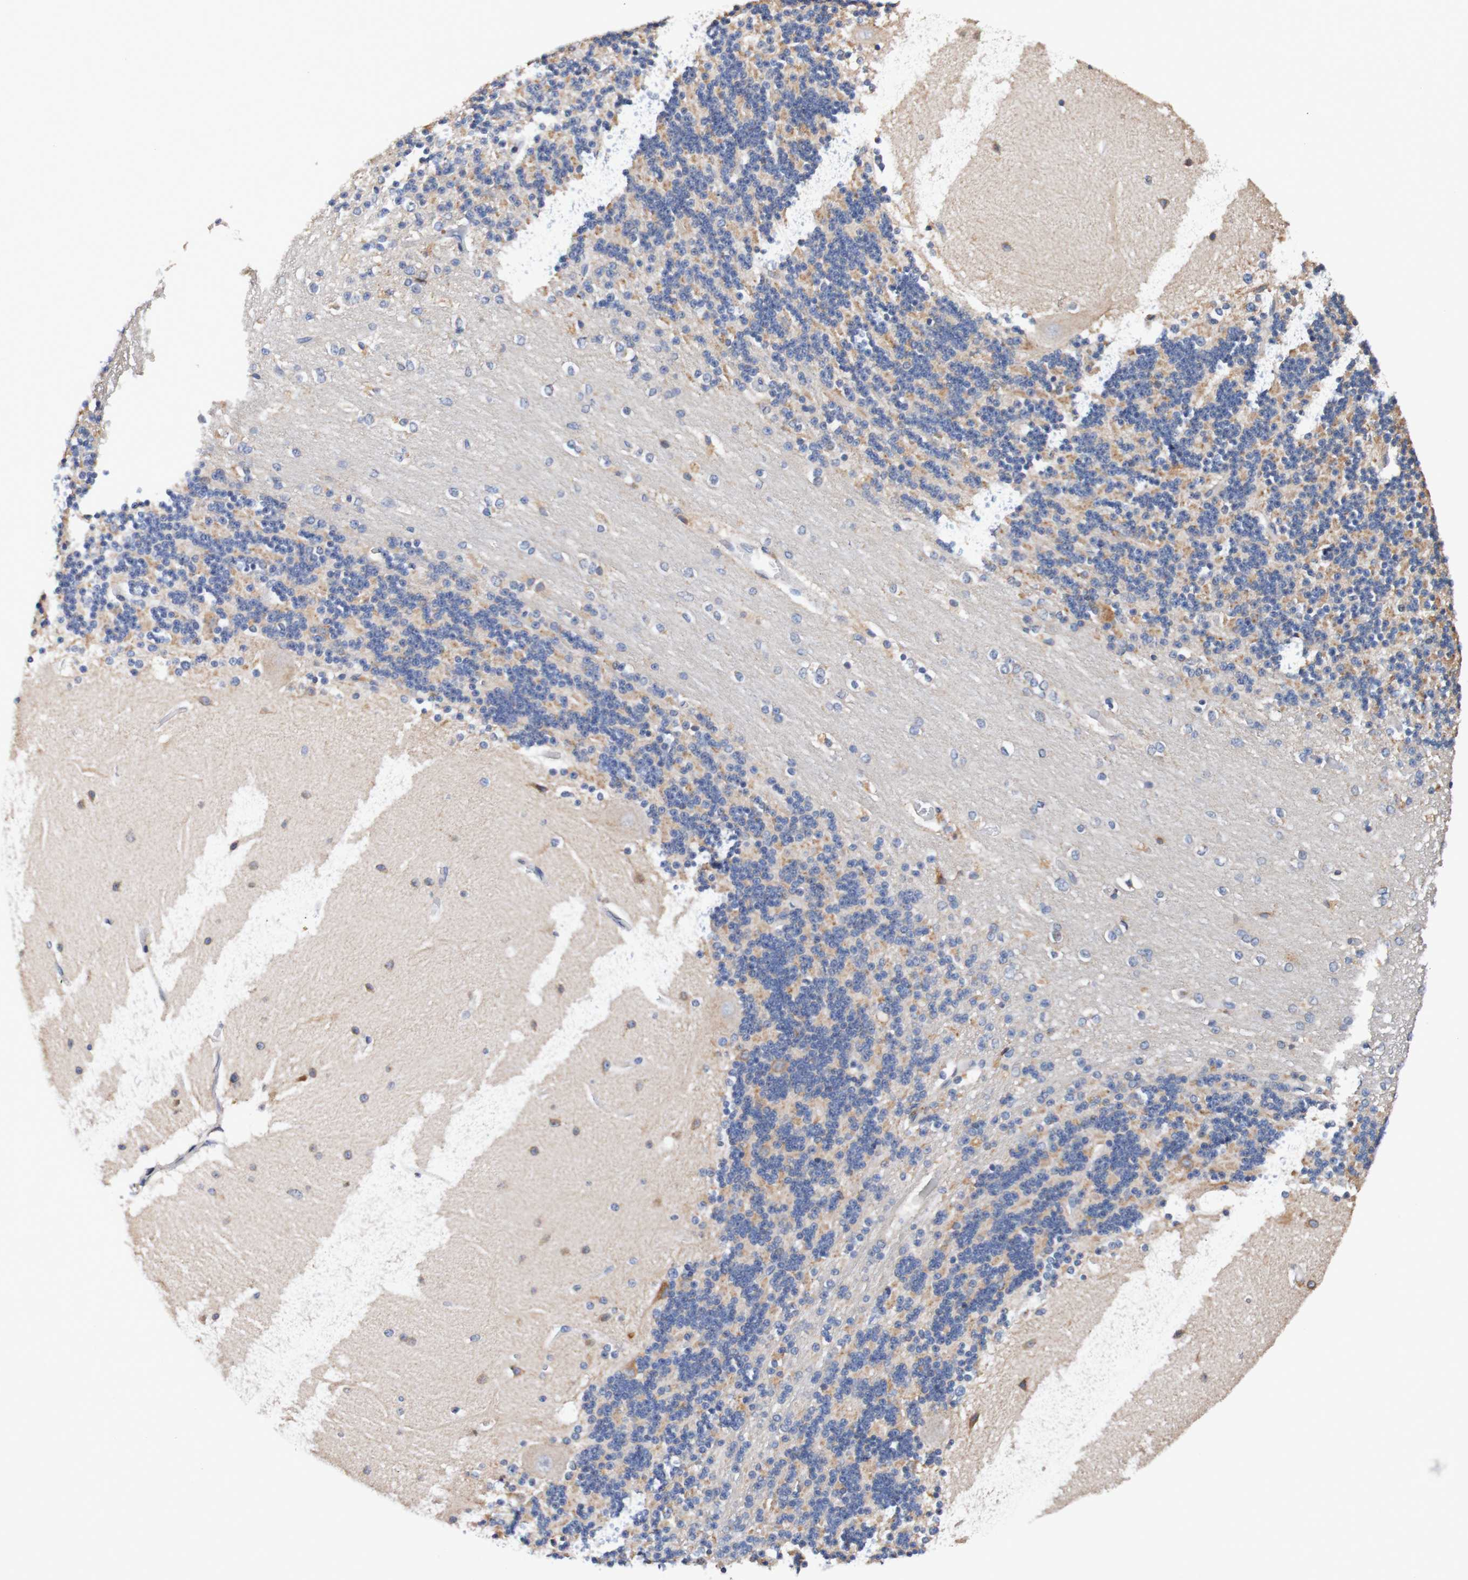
{"staining": {"intensity": "weak", "quantity": "25%-75%", "location": "cytoplasmic/membranous"}, "tissue": "cerebellum", "cell_type": "Cells in granular layer", "image_type": "normal", "snomed": [{"axis": "morphology", "description": "Normal tissue, NOS"}, {"axis": "topography", "description": "Cerebellum"}], "caption": "An image of human cerebellum stained for a protein reveals weak cytoplasmic/membranous brown staining in cells in granular layer.", "gene": "FIBP", "patient": {"sex": "female", "age": 54}}